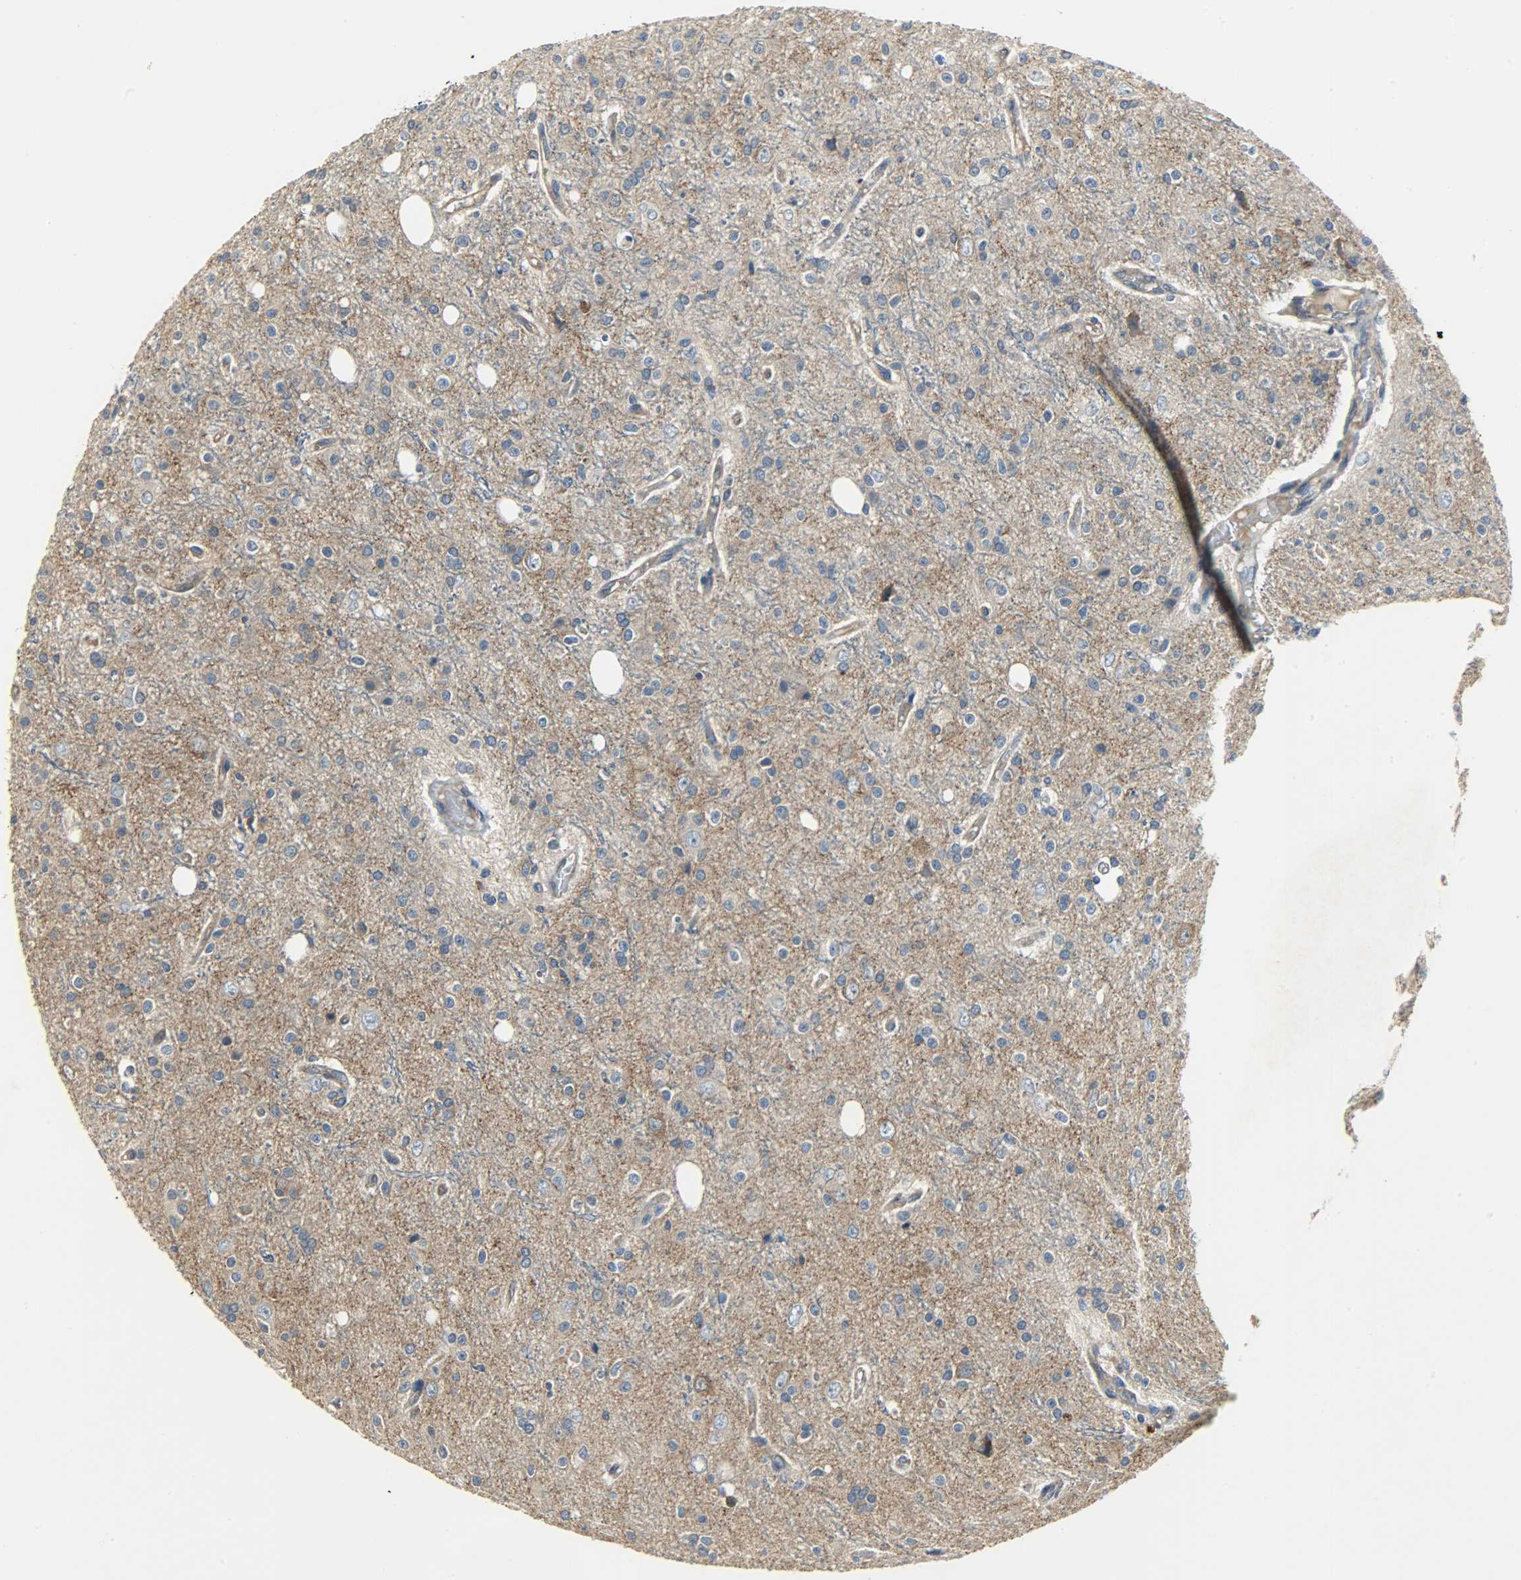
{"staining": {"intensity": "weak", "quantity": "25%-75%", "location": "cytoplasmic/membranous"}, "tissue": "glioma", "cell_type": "Tumor cells", "image_type": "cancer", "snomed": [{"axis": "morphology", "description": "Glioma, malignant, High grade"}, {"axis": "topography", "description": "Brain"}], "caption": "Immunohistochemistry histopathology image of glioma stained for a protein (brown), which shows low levels of weak cytoplasmic/membranous positivity in about 25%-75% of tumor cells.", "gene": "KIAA1217", "patient": {"sex": "male", "age": 47}}